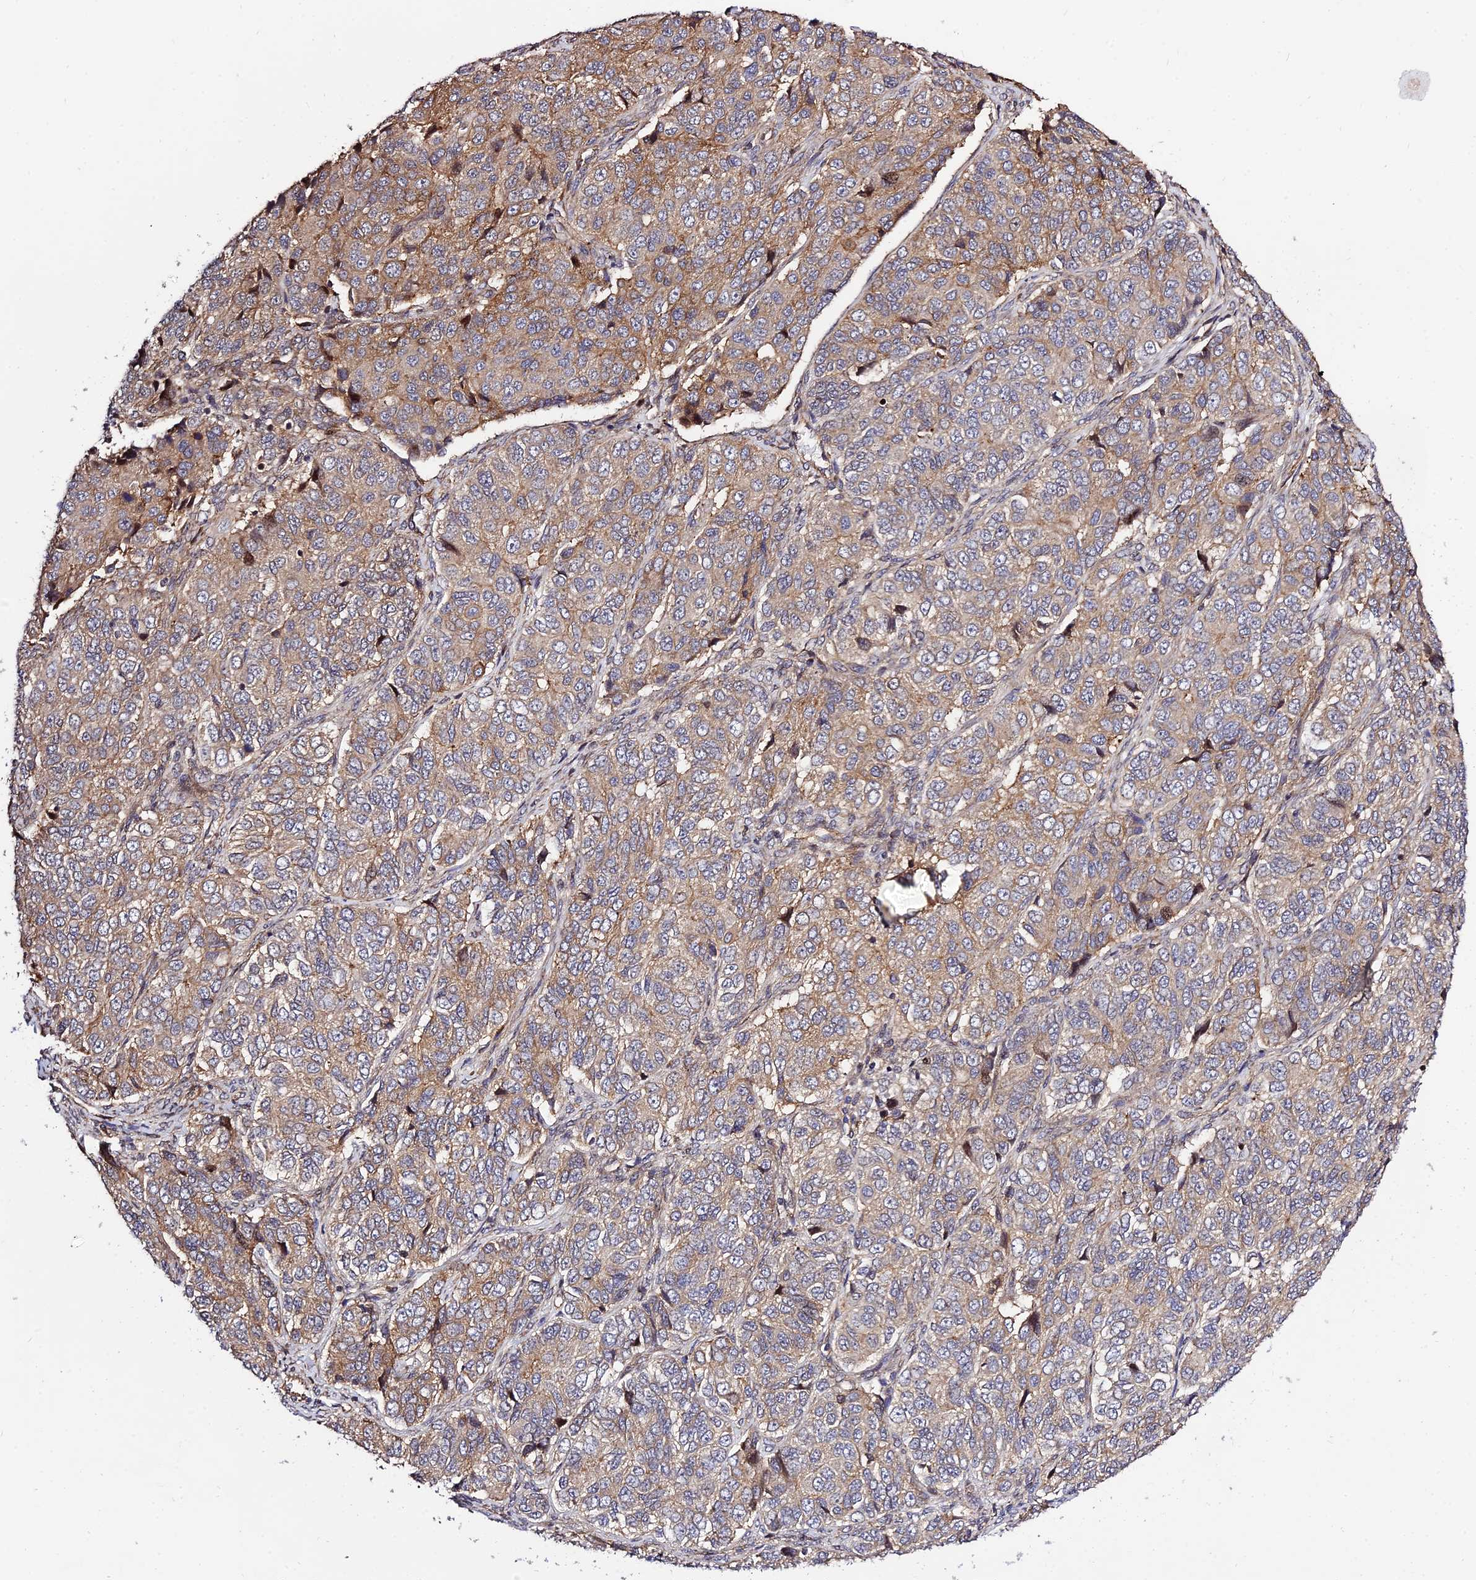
{"staining": {"intensity": "moderate", "quantity": ">75%", "location": "cytoplasmic/membranous"}, "tissue": "ovarian cancer", "cell_type": "Tumor cells", "image_type": "cancer", "snomed": [{"axis": "morphology", "description": "Carcinoma, endometroid"}, {"axis": "topography", "description": "Ovary"}], "caption": "Protein positivity by immunohistochemistry (IHC) reveals moderate cytoplasmic/membranous positivity in approximately >75% of tumor cells in ovarian cancer.", "gene": "SMG6", "patient": {"sex": "female", "age": 51}}